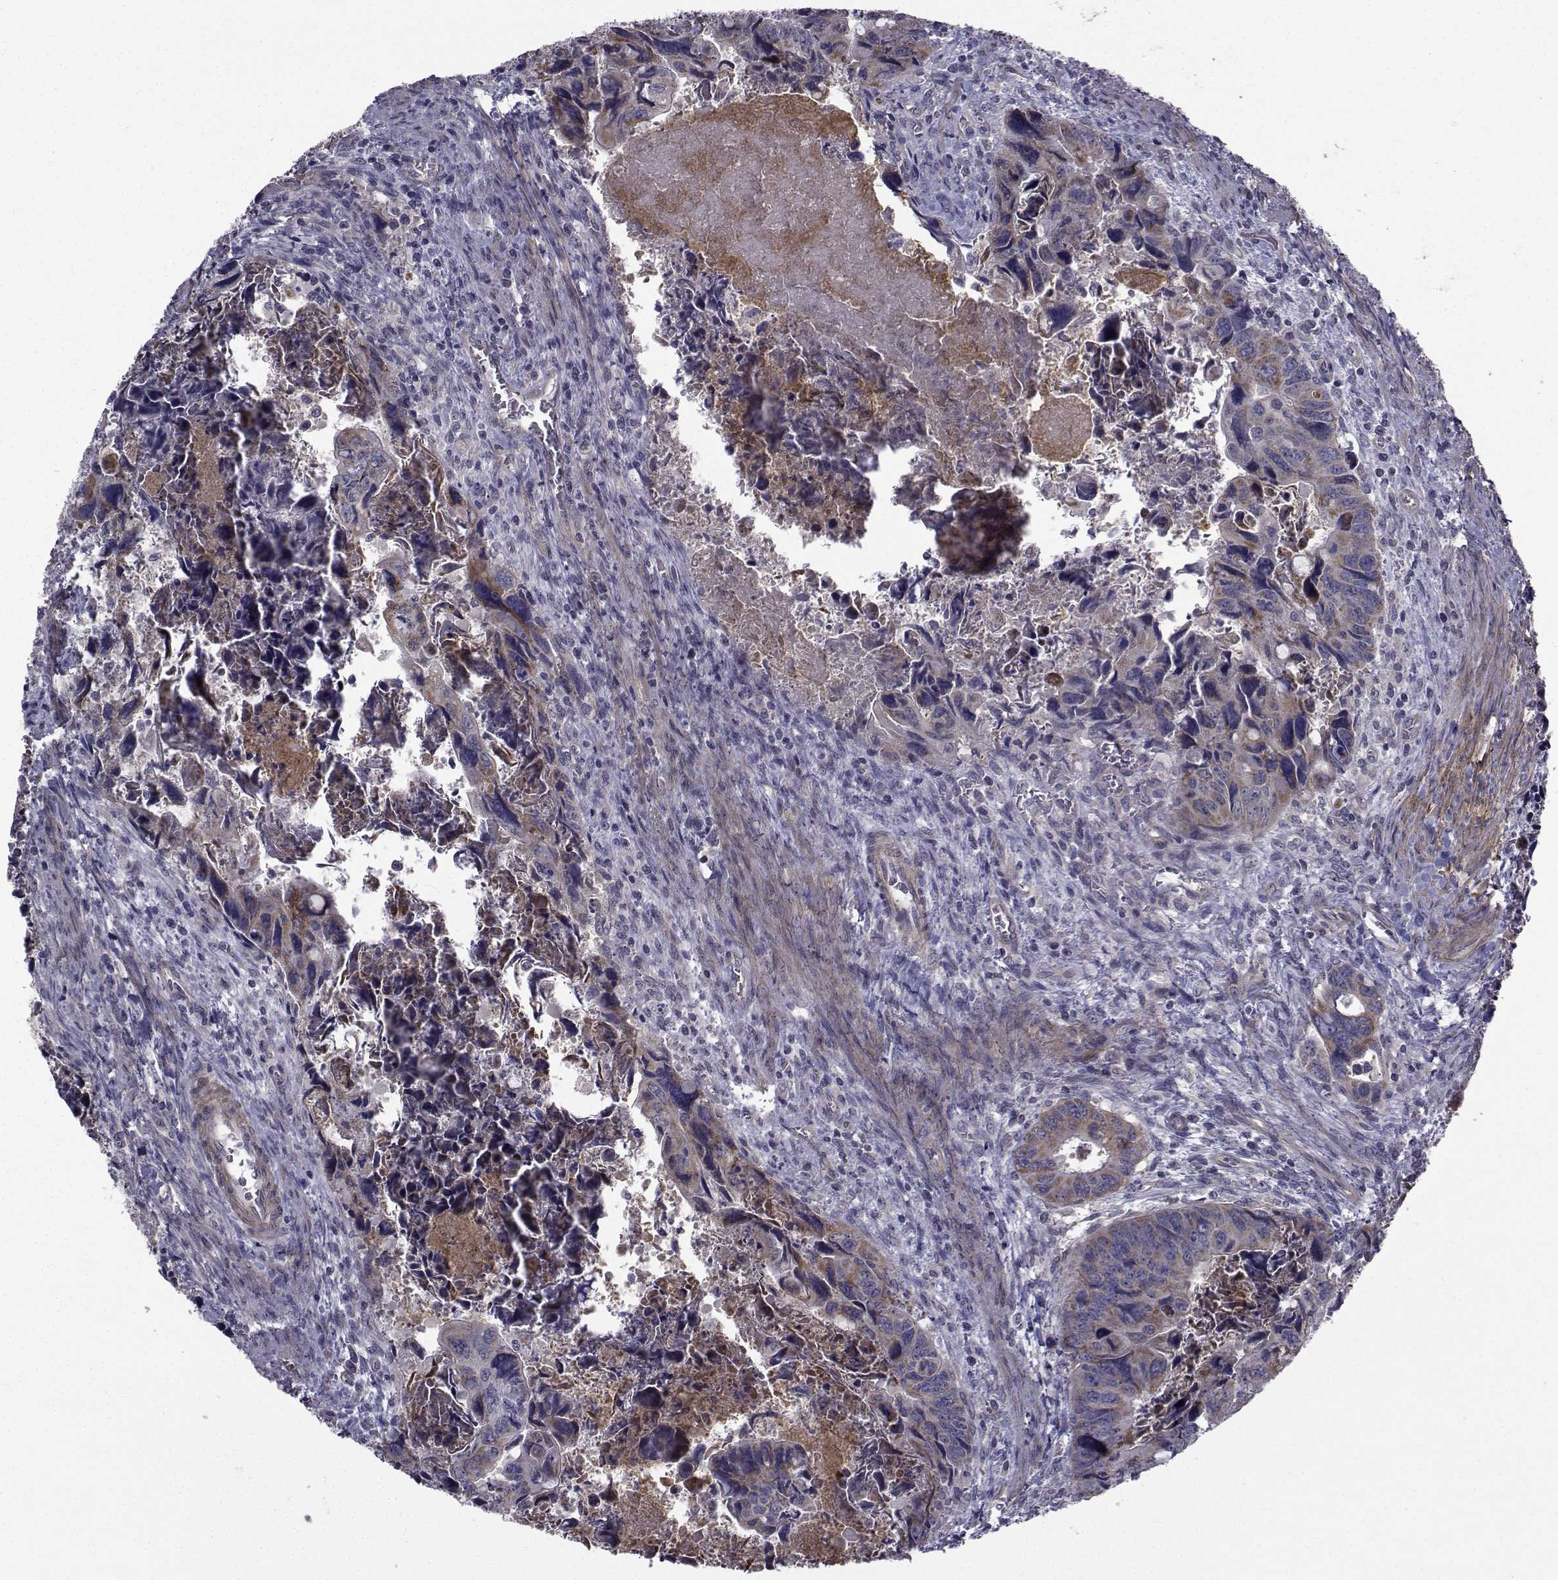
{"staining": {"intensity": "moderate", "quantity": "<25%", "location": "cytoplasmic/membranous"}, "tissue": "colorectal cancer", "cell_type": "Tumor cells", "image_type": "cancer", "snomed": [{"axis": "morphology", "description": "Adenocarcinoma, NOS"}, {"axis": "topography", "description": "Rectum"}], "caption": "Immunohistochemical staining of human colorectal adenocarcinoma demonstrates moderate cytoplasmic/membranous protein staining in about <25% of tumor cells.", "gene": "CFAP74", "patient": {"sex": "male", "age": 62}}